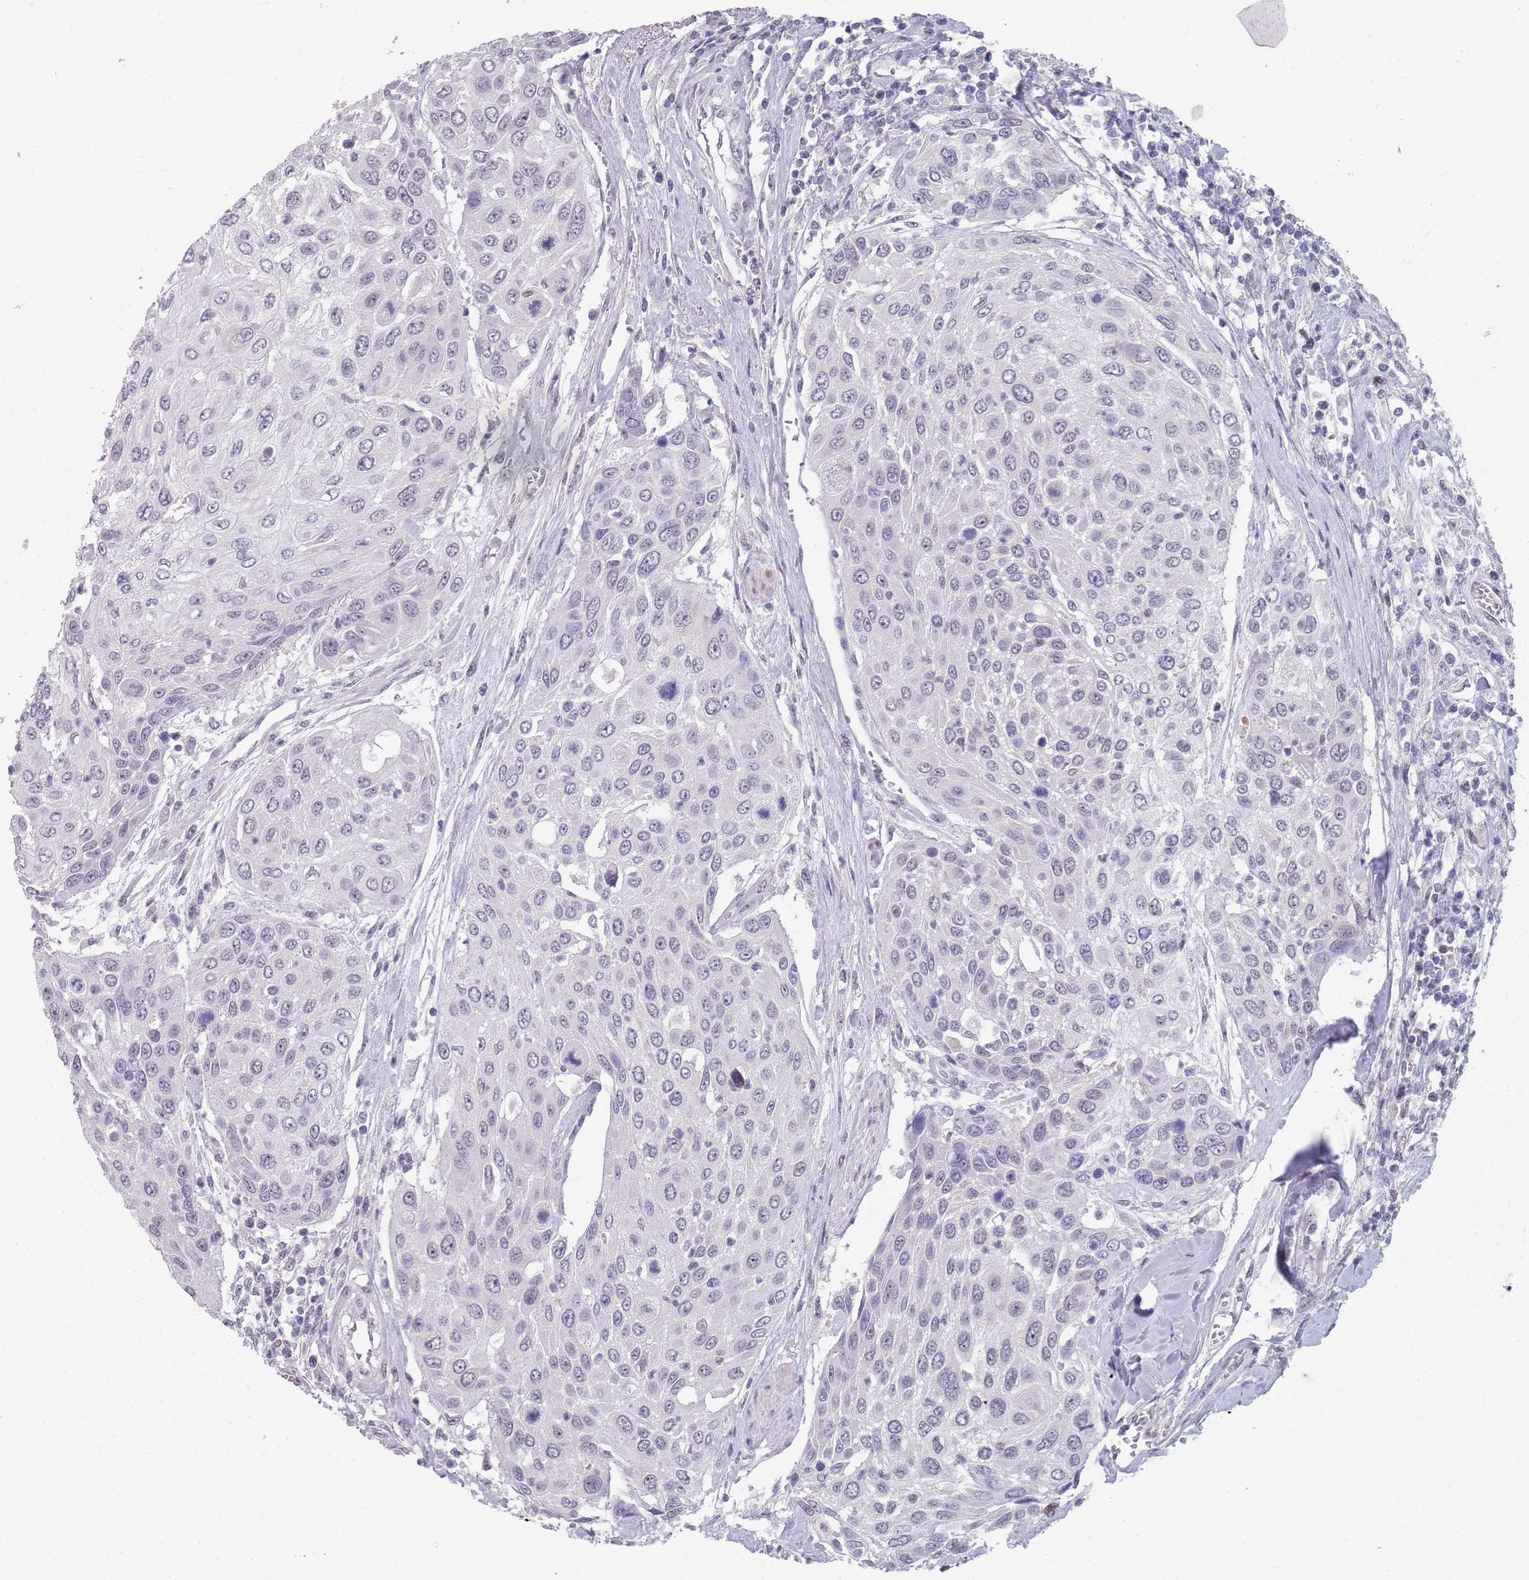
{"staining": {"intensity": "negative", "quantity": "none", "location": "none"}, "tissue": "urothelial cancer", "cell_type": "Tumor cells", "image_type": "cancer", "snomed": [{"axis": "morphology", "description": "Urothelial carcinoma, High grade"}, {"axis": "topography", "description": "Urinary bladder"}], "caption": "Immunohistochemistry (IHC) micrograph of urothelial cancer stained for a protein (brown), which exhibits no expression in tumor cells.", "gene": "SAMD1", "patient": {"sex": "female", "age": 79}}